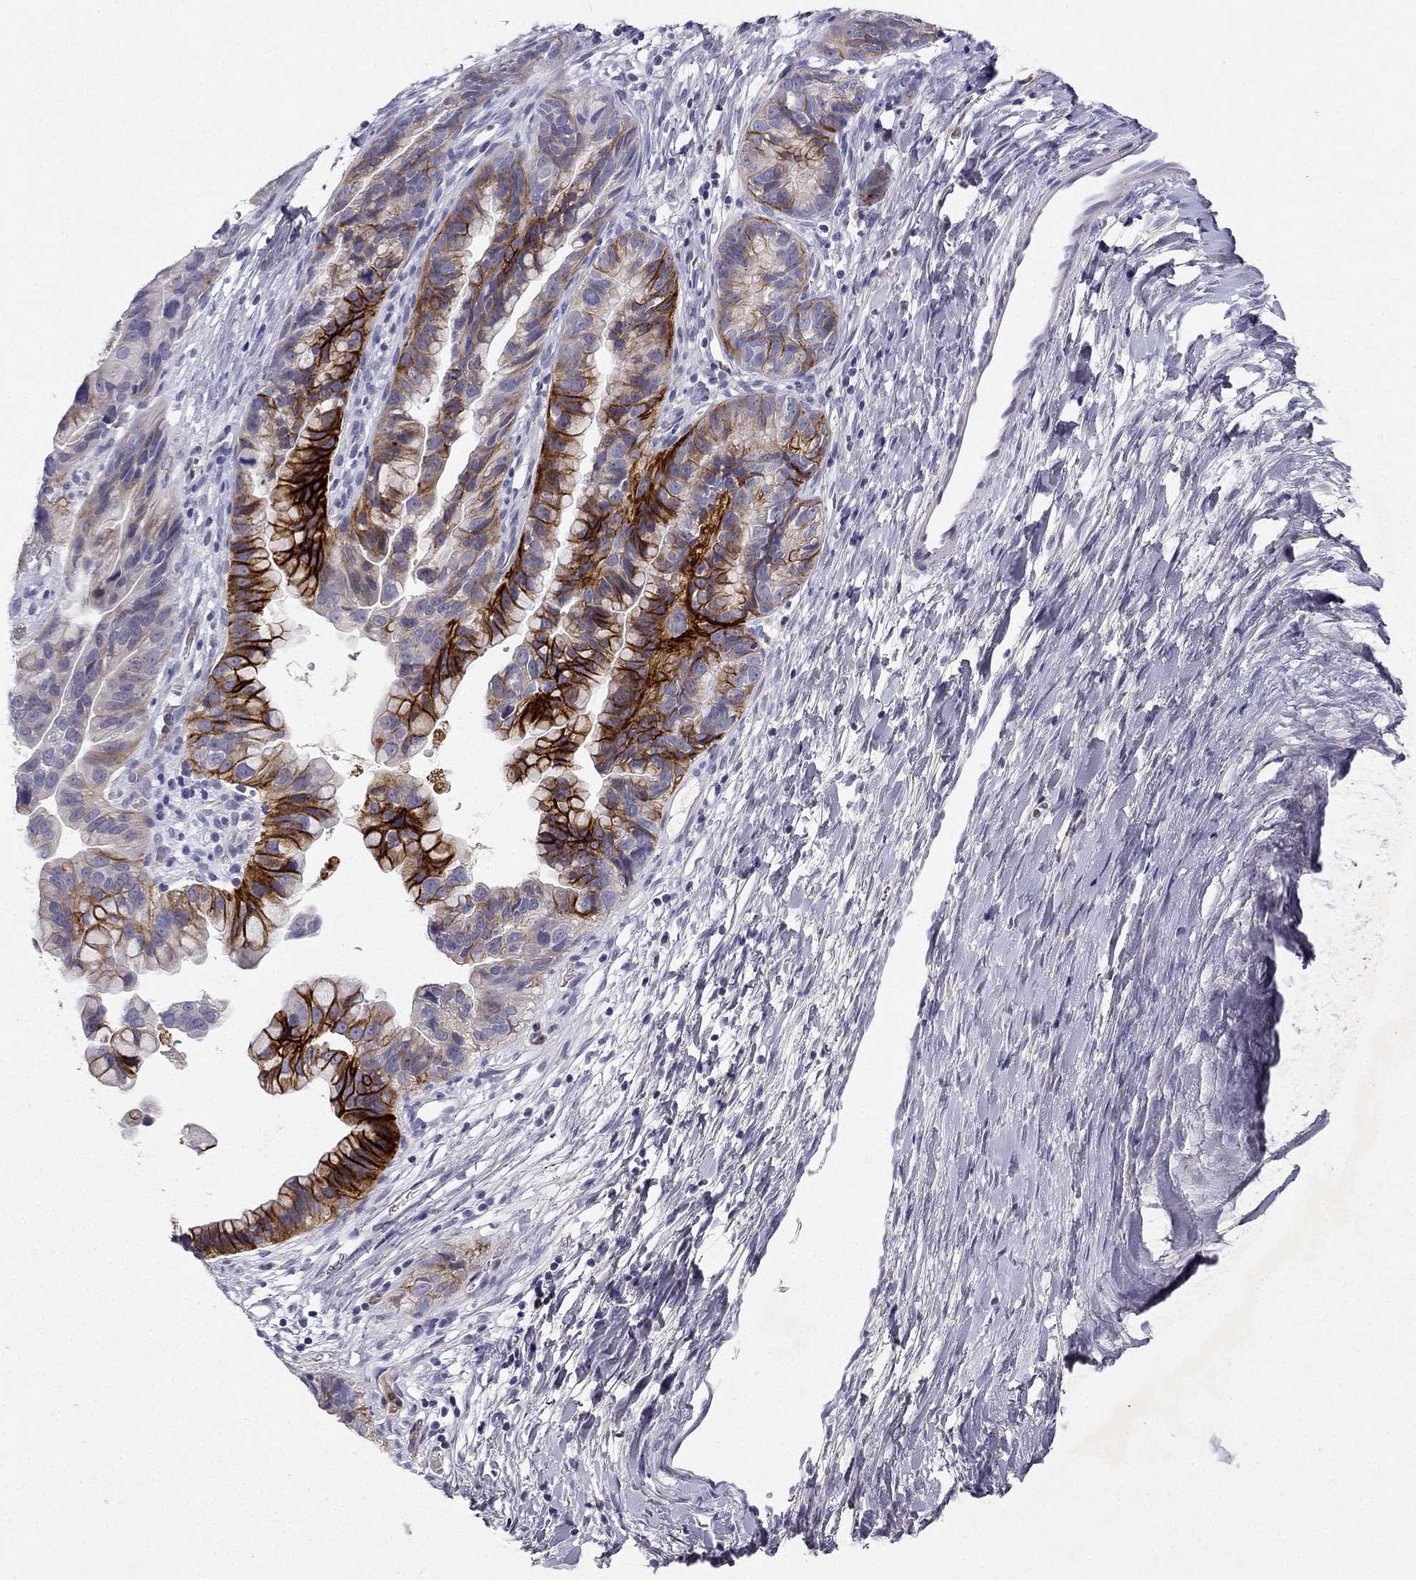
{"staining": {"intensity": "strong", "quantity": "25%-75%", "location": "cytoplasmic/membranous"}, "tissue": "ovarian cancer", "cell_type": "Tumor cells", "image_type": "cancer", "snomed": [{"axis": "morphology", "description": "Cystadenocarcinoma, mucinous, NOS"}, {"axis": "topography", "description": "Ovary"}], "caption": "High-power microscopy captured an IHC image of ovarian cancer, revealing strong cytoplasmic/membranous positivity in about 25%-75% of tumor cells. The staining was performed using DAB (3,3'-diaminobenzidine) to visualize the protein expression in brown, while the nuclei were stained in blue with hematoxylin (Magnification: 20x).", "gene": "SLC6A4", "patient": {"sex": "female", "age": 76}}